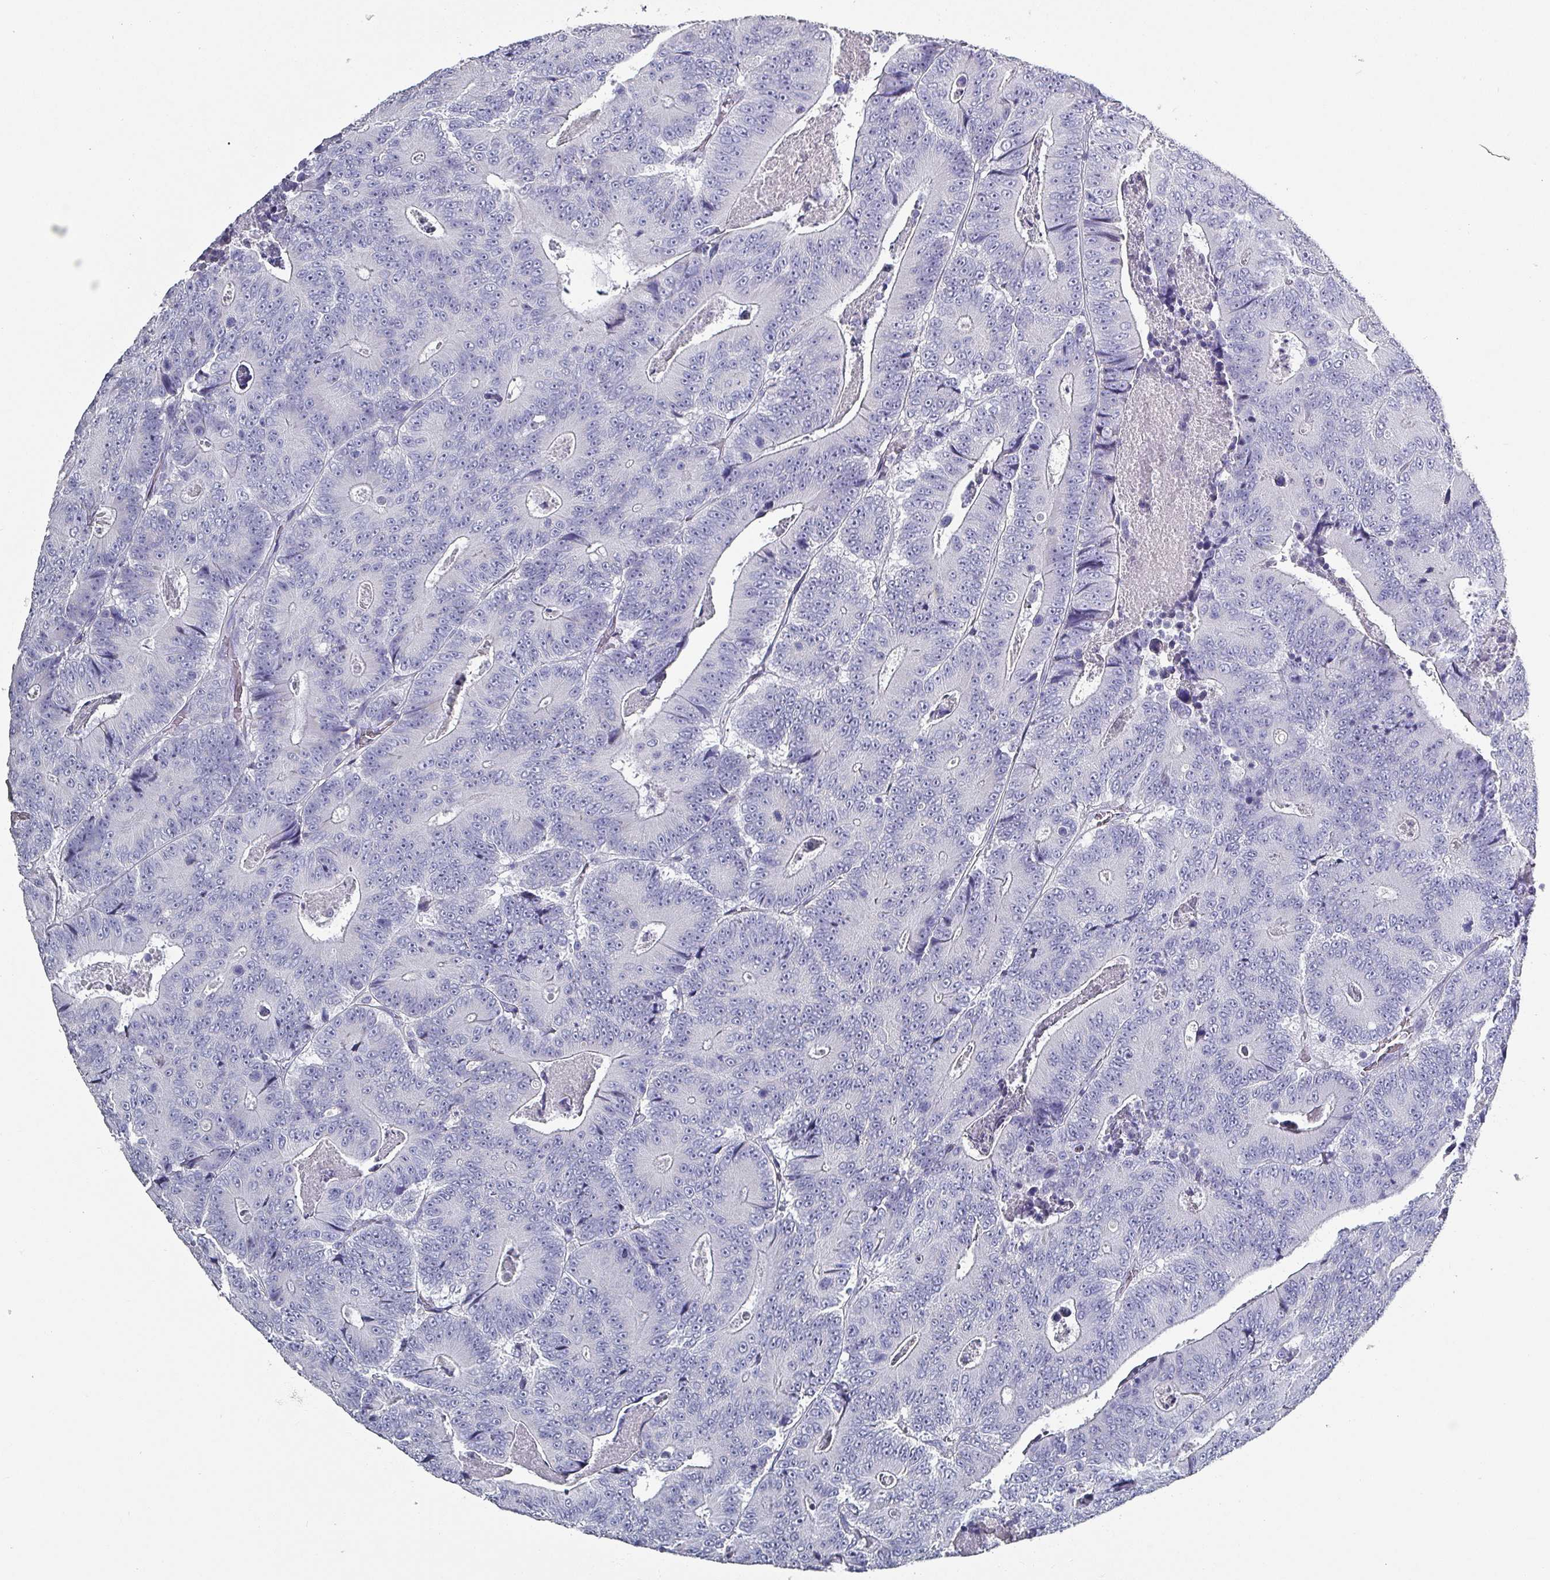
{"staining": {"intensity": "negative", "quantity": "none", "location": "none"}, "tissue": "colorectal cancer", "cell_type": "Tumor cells", "image_type": "cancer", "snomed": [{"axis": "morphology", "description": "Adenocarcinoma, NOS"}, {"axis": "topography", "description": "Colon"}], "caption": "IHC micrograph of neoplastic tissue: colorectal adenocarcinoma stained with DAB reveals no significant protein expression in tumor cells.", "gene": "INS-IGF2", "patient": {"sex": "male", "age": 83}}